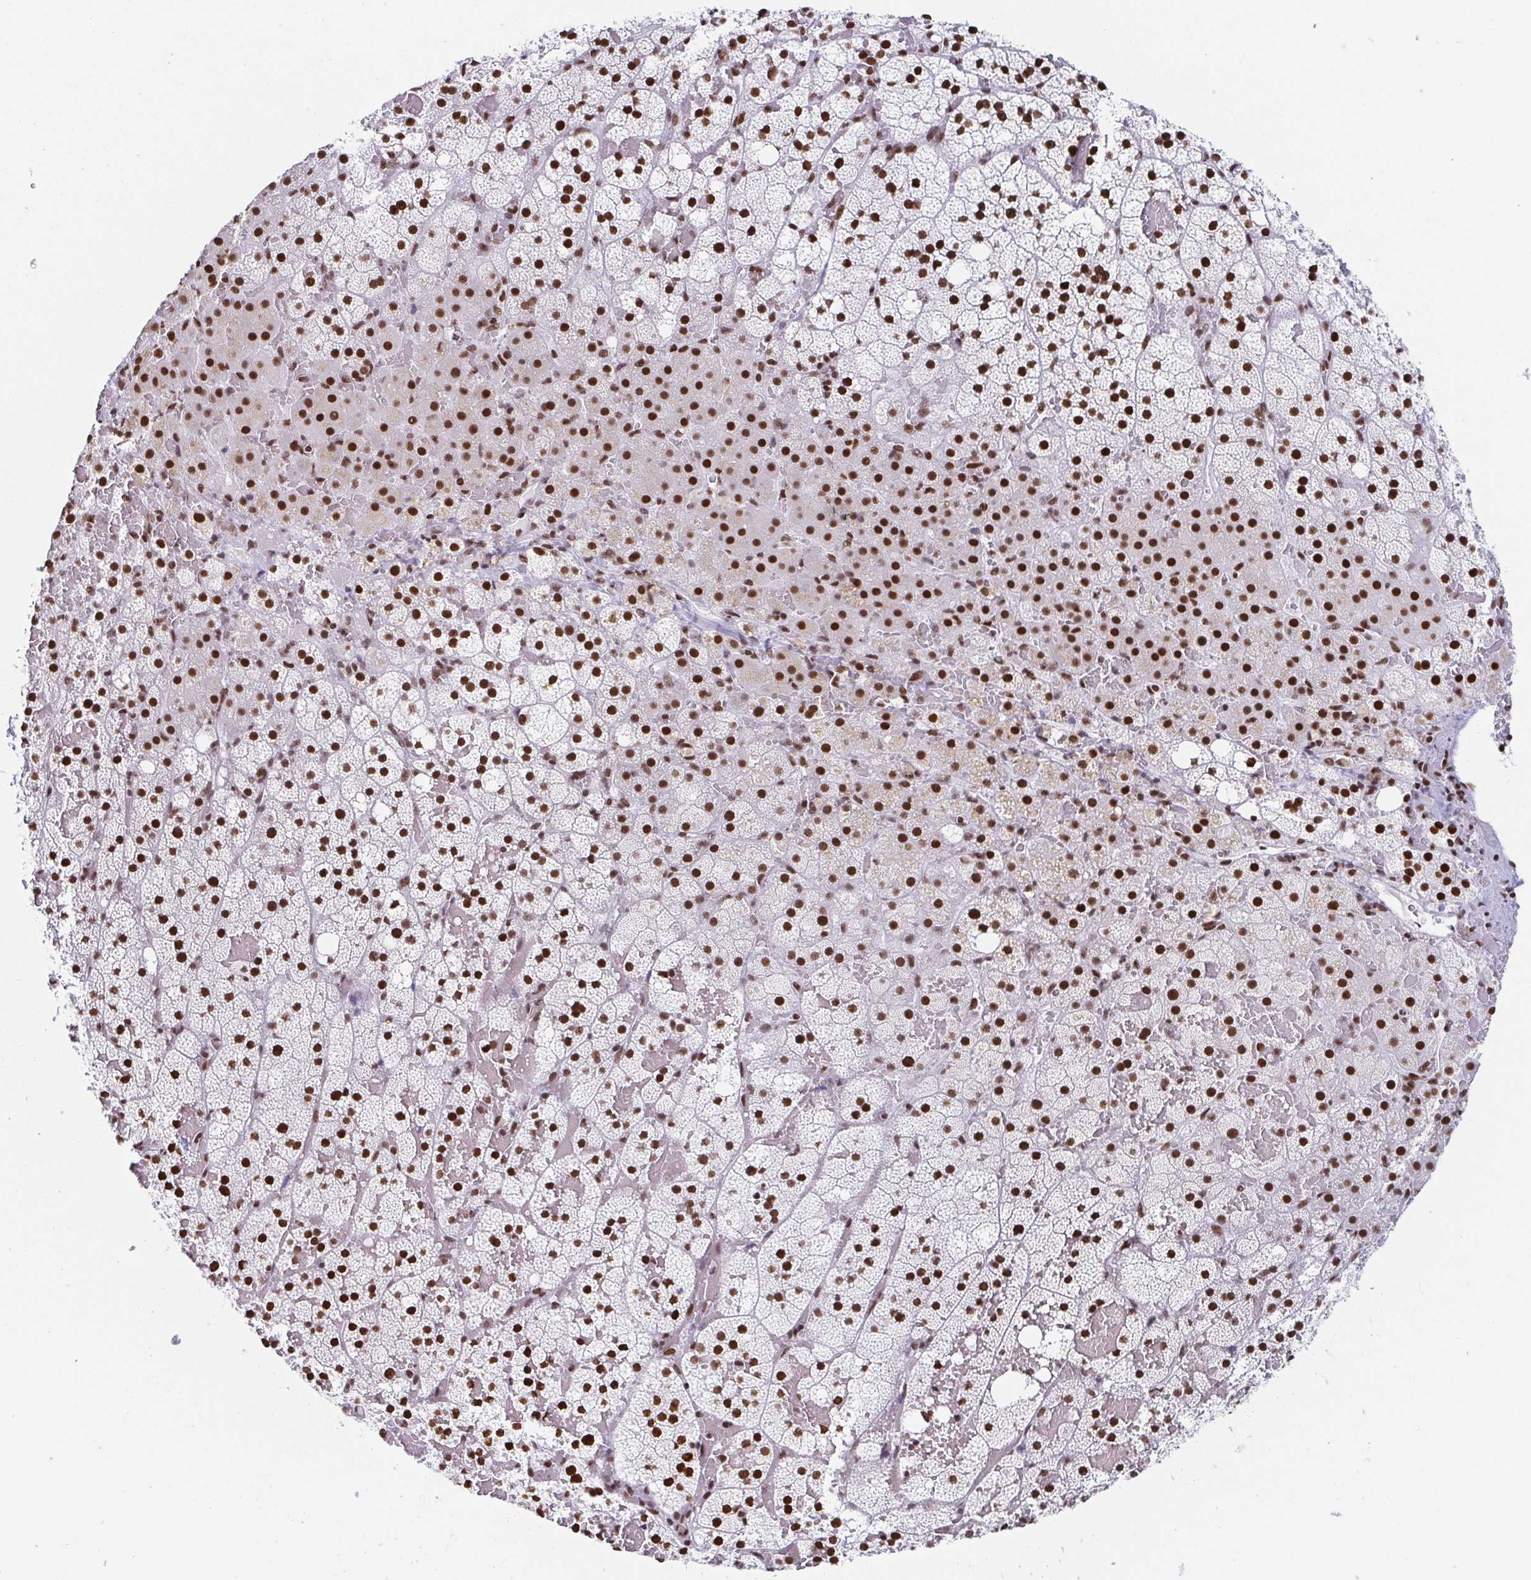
{"staining": {"intensity": "strong", "quantity": ">75%", "location": "nuclear"}, "tissue": "adrenal gland", "cell_type": "Glandular cells", "image_type": "normal", "snomed": [{"axis": "morphology", "description": "Normal tissue, NOS"}, {"axis": "topography", "description": "Adrenal gland"}], "caption": "Glandular cells display high levels of strong nuclear expression in about >75% of cells in benign adrenal gland.", "gene": "EWSR1", "patient": {"sex": "male", "age": 53}}